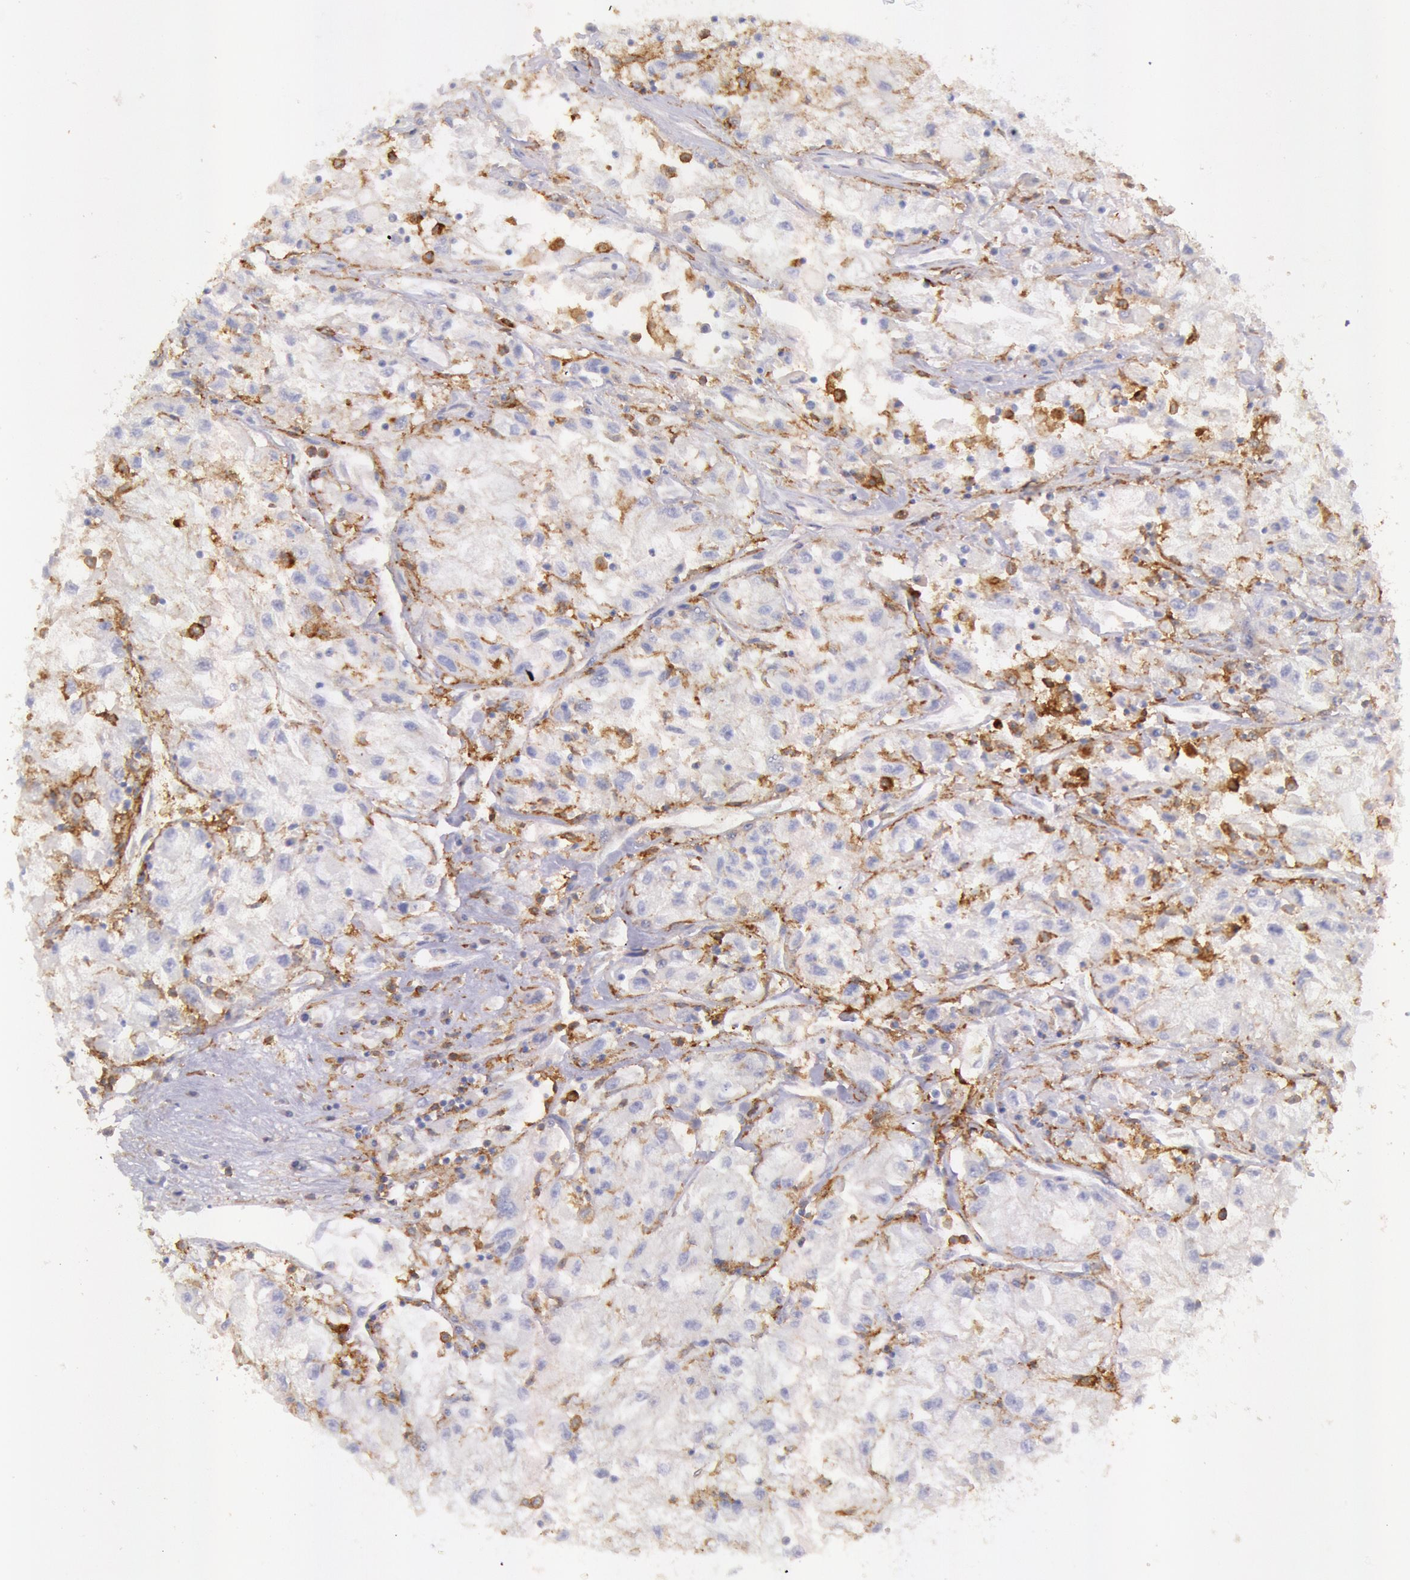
{"staining": {"intensity": "negative", "quantity": "none", "location": "none"}, "tissue": "renal cancer", "cell_type": "Tumor cells", "image_type": "cancer", "snomed": [{"axis": "morphology", "description": "Adenocarcinoma, NOS"}, {"axis": "topography", "description": "Kidney"}], "caption": "There is no significant positivity in tumor cells of adenocarcinoma (renal).", "gene": "LYN", "patient": {"sex": "male", "age": 59}}